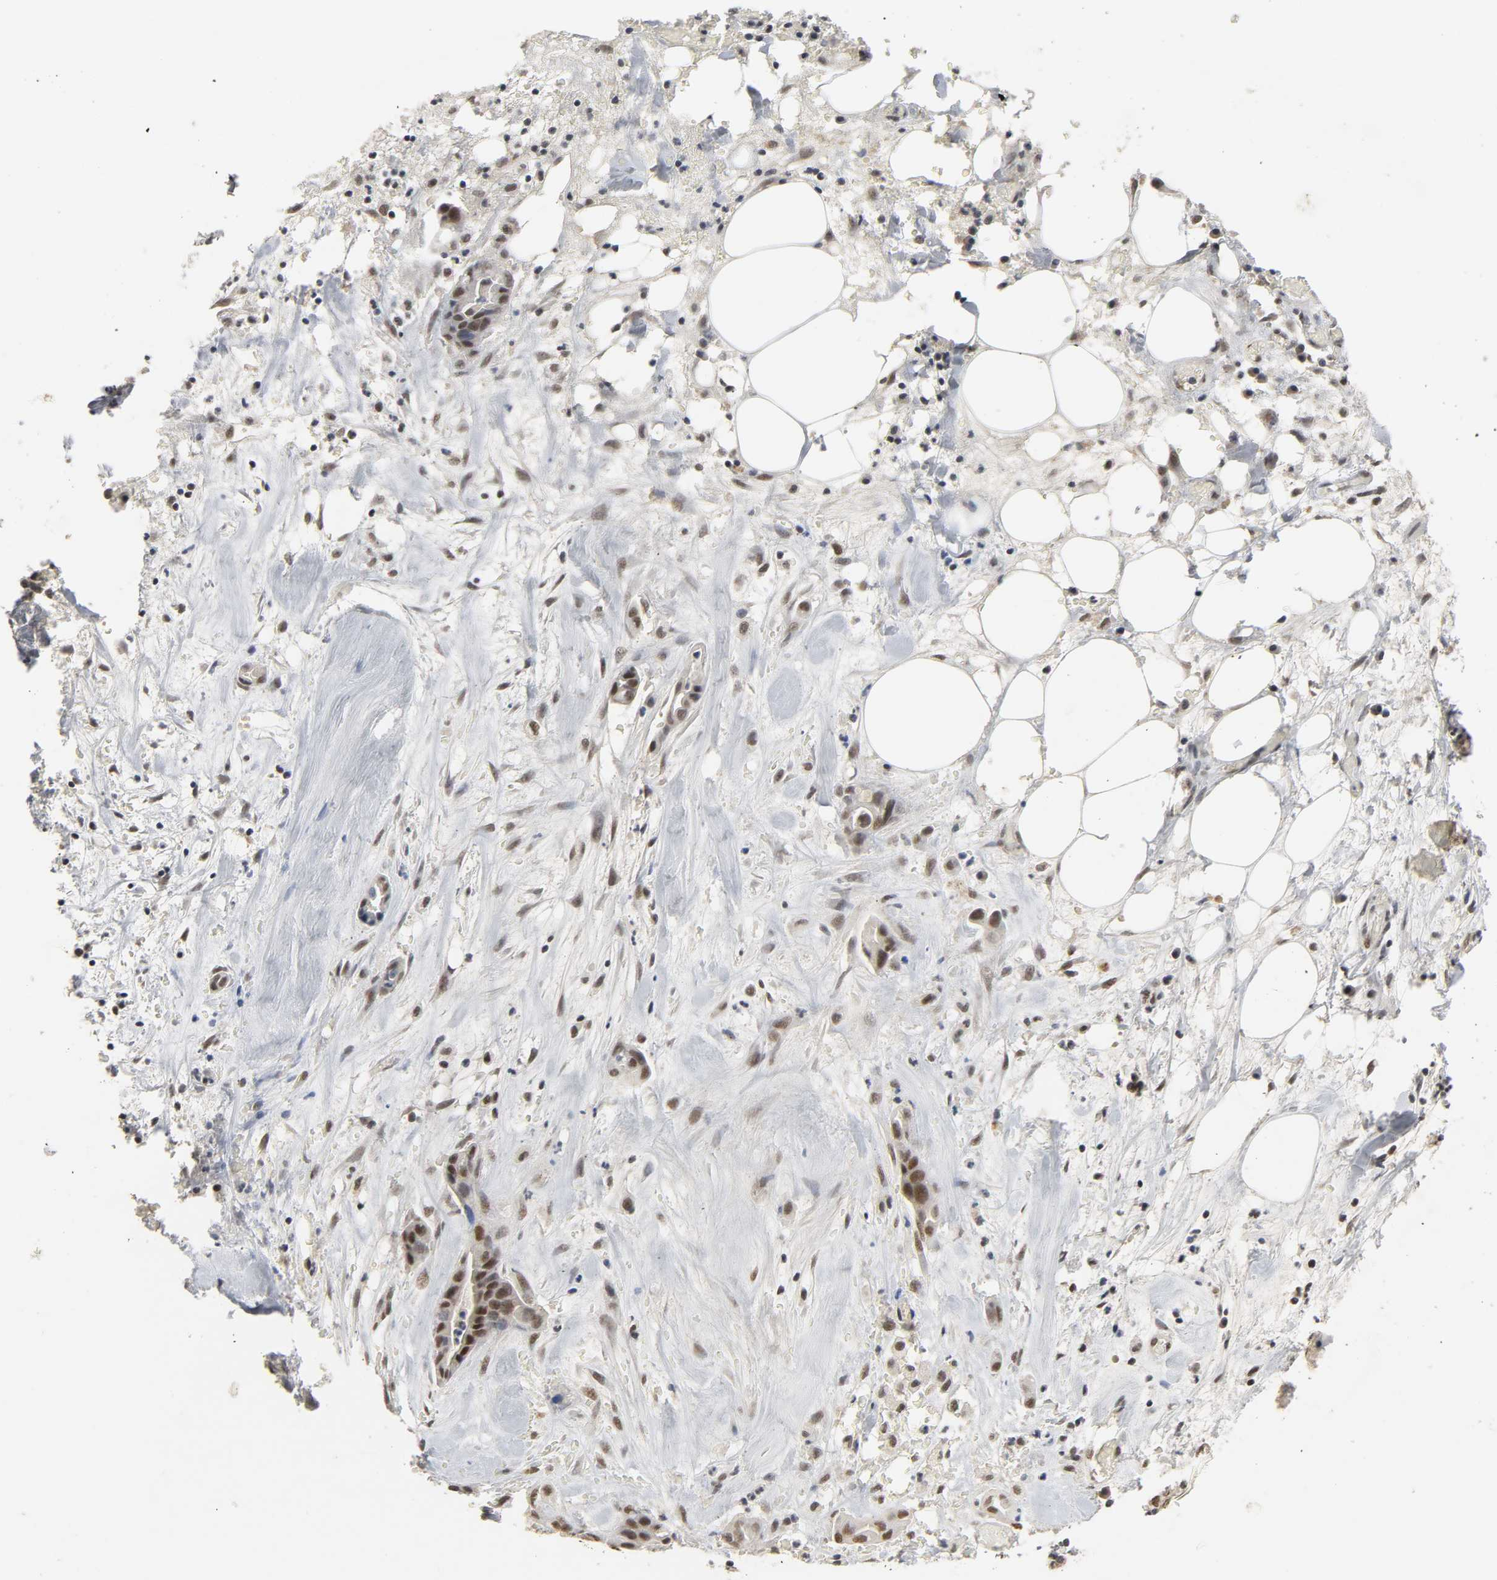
{"staining": {"intensity": "moderate", "quantity": ">75%", "location": "nuclear"}, "tissue": "liver cancer", "cell_type": "Tumor cells", "image_type": "cancer", "snomed": [{"axis": "morphology", "description": "Cholangiocarcinoma"}, {"axis": "topography", "description": "Liver"}], "caption": "The immunohistochemical stain labels moderate nuclear positivity in tumor cells of cholangiocarcinoma (liver) tissue.", "gene": "NCOA6", "patient": {"sex": "female", "age": 68}}